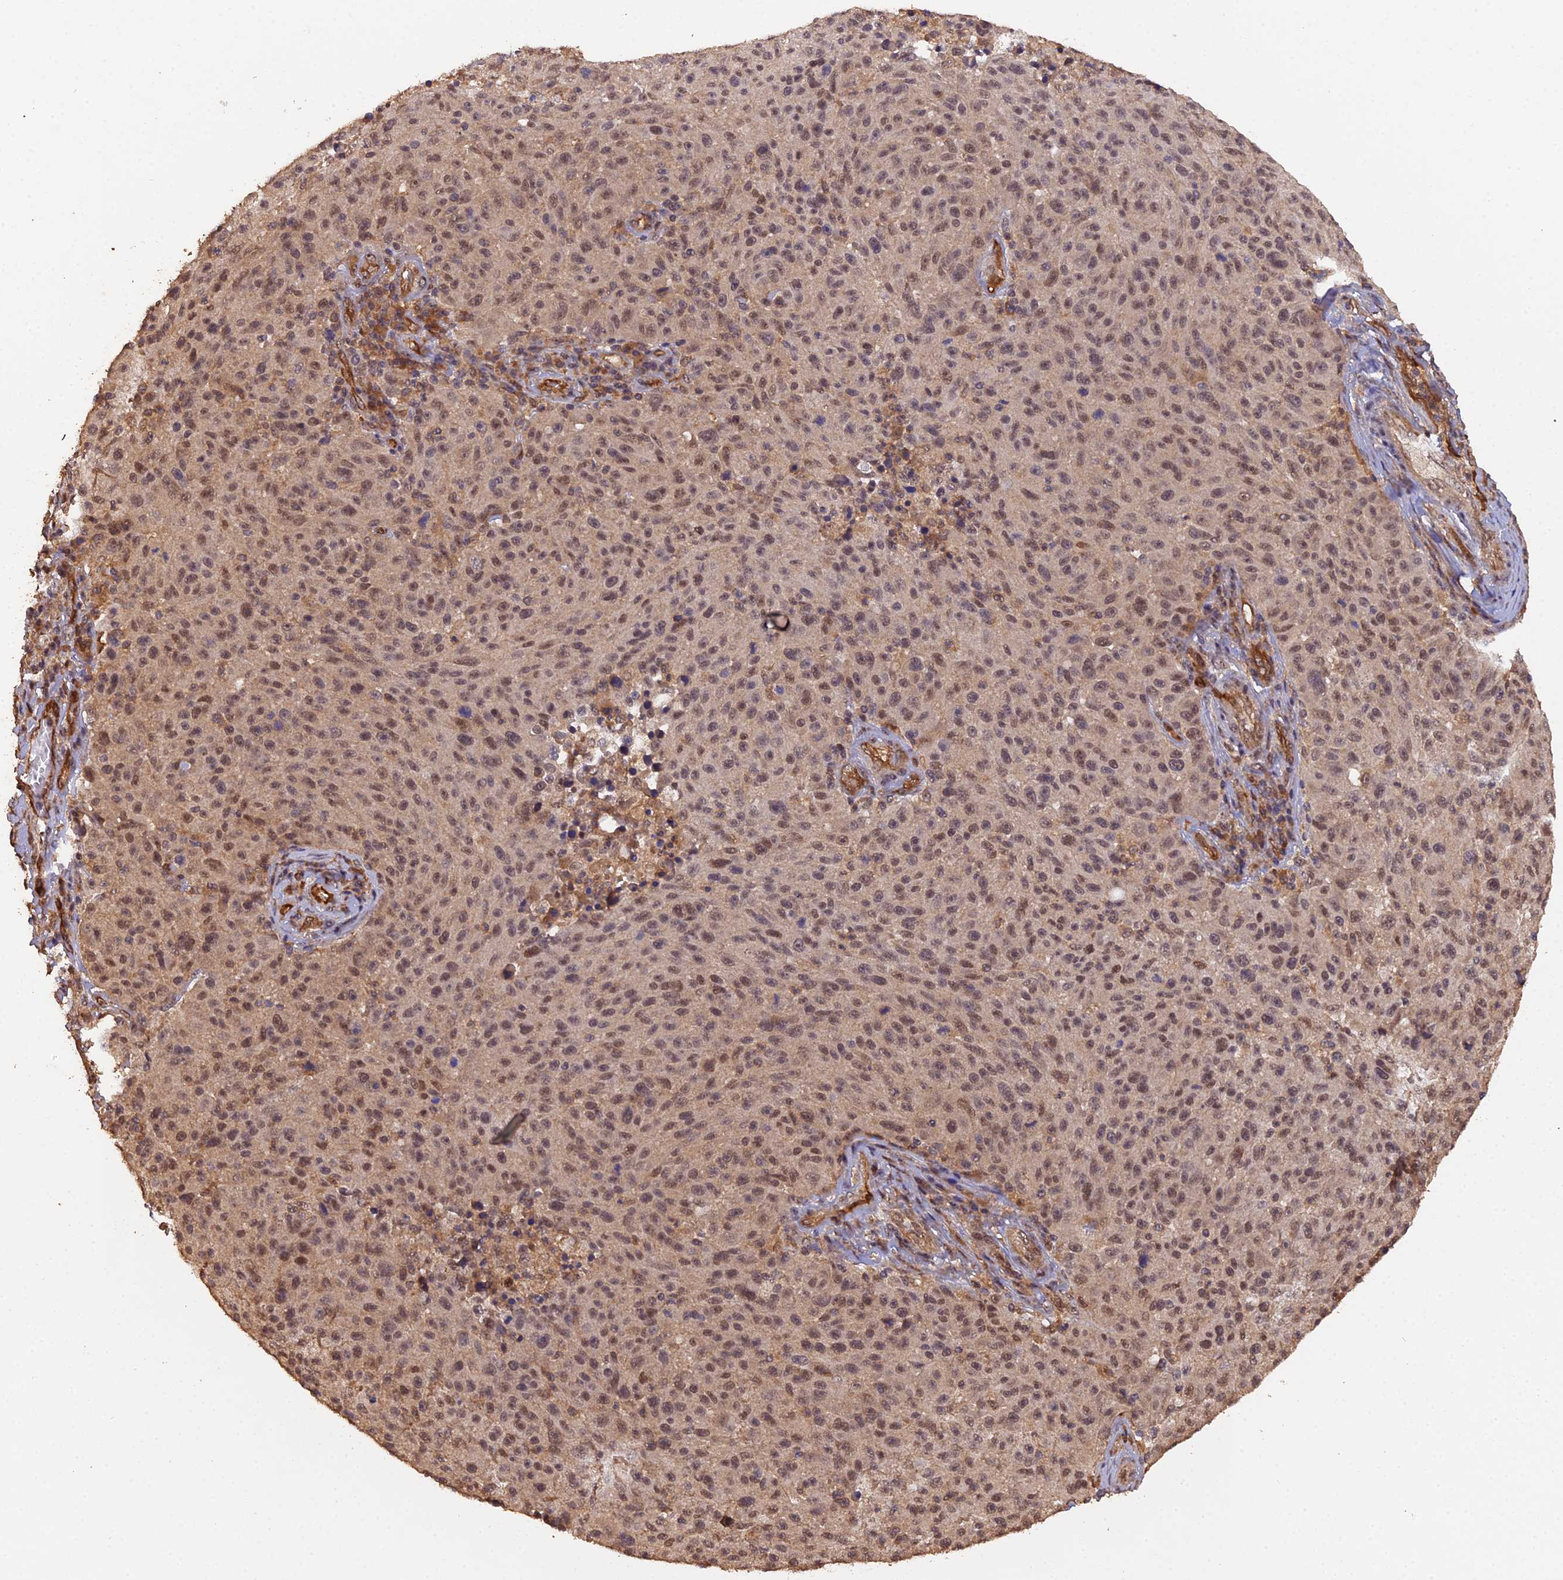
{"staining": {"intensity": "moderate", "quantity": ">75%", "location": "nuclear"}, "tissue": "melanoma", "cell_type": "Tumor cells", "image_type": "cancer", "snomed": [{"axis": "morphology", "description": "Malignant melanoma, NOS"}, {"axis": "topography", "description": "Skin"}], "caption": "Human malignant melanoma stained with a brown dye displays moderate nuclear positive expression in approximately >75% of tumor cells.", "gene": "RALGAPA2", "patient": {"sex": "male", "age": 53}}